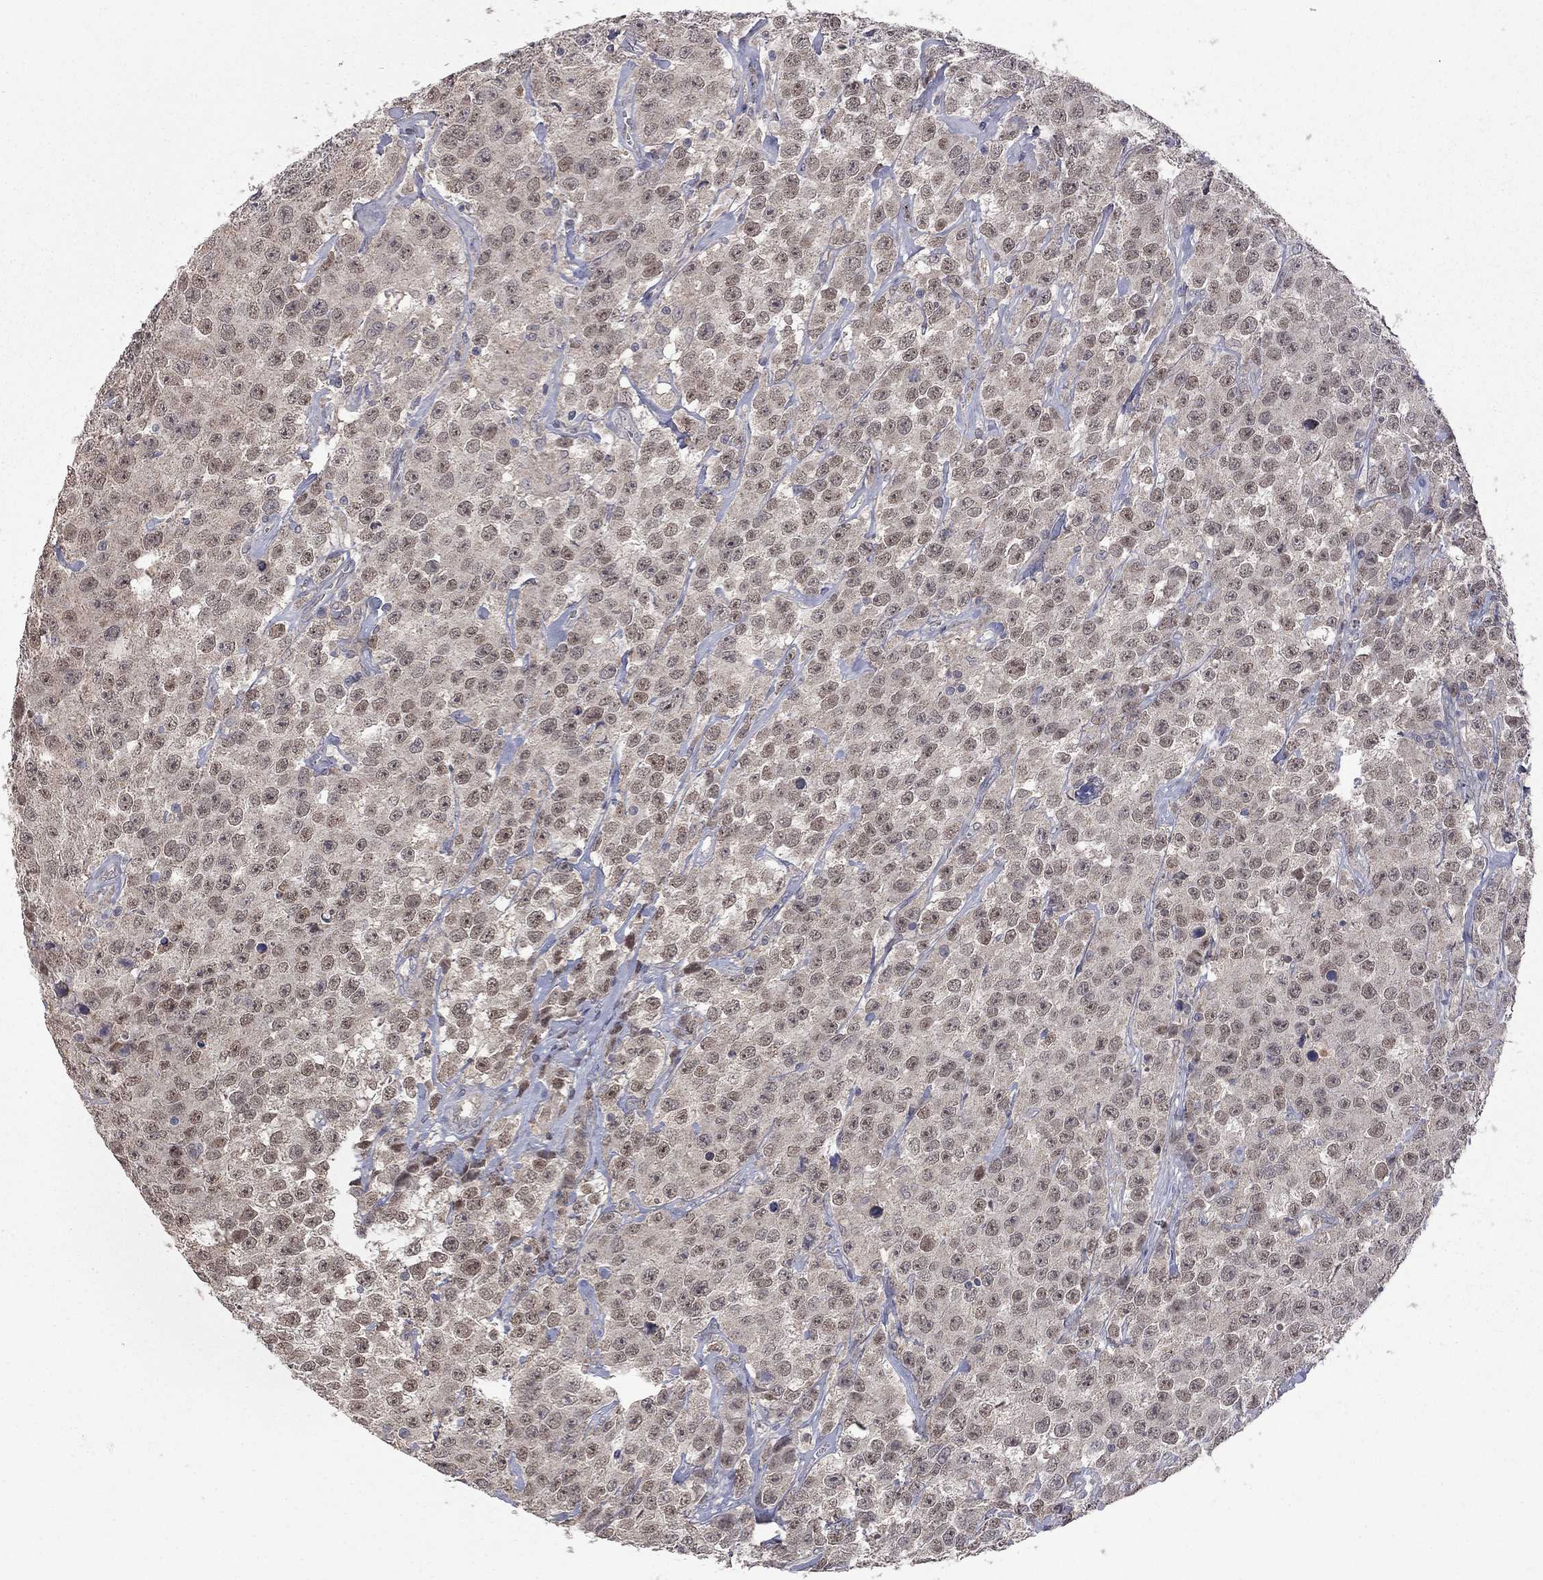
{"staining": {"intensity": "weak", "quantity": ">75%", "location": "cytoplasmic/membranous"}, "tissue": "testis cancer", "cell_type": "Tumor cells", "image_type": "cancer", "snomed": [{"axis": "morphology", "description": "Seminoma, NOS"}, {"axis": "topography", "description": "Testis"}], "caption": "Testis seminoma stained with immunohistochemistry (IHC) reveals weak cytoplasmic/membranous positivity in approximately >75% of tumor cells.", "gene": "HTR6", "patient": {"sex": "male", "age": 59}}